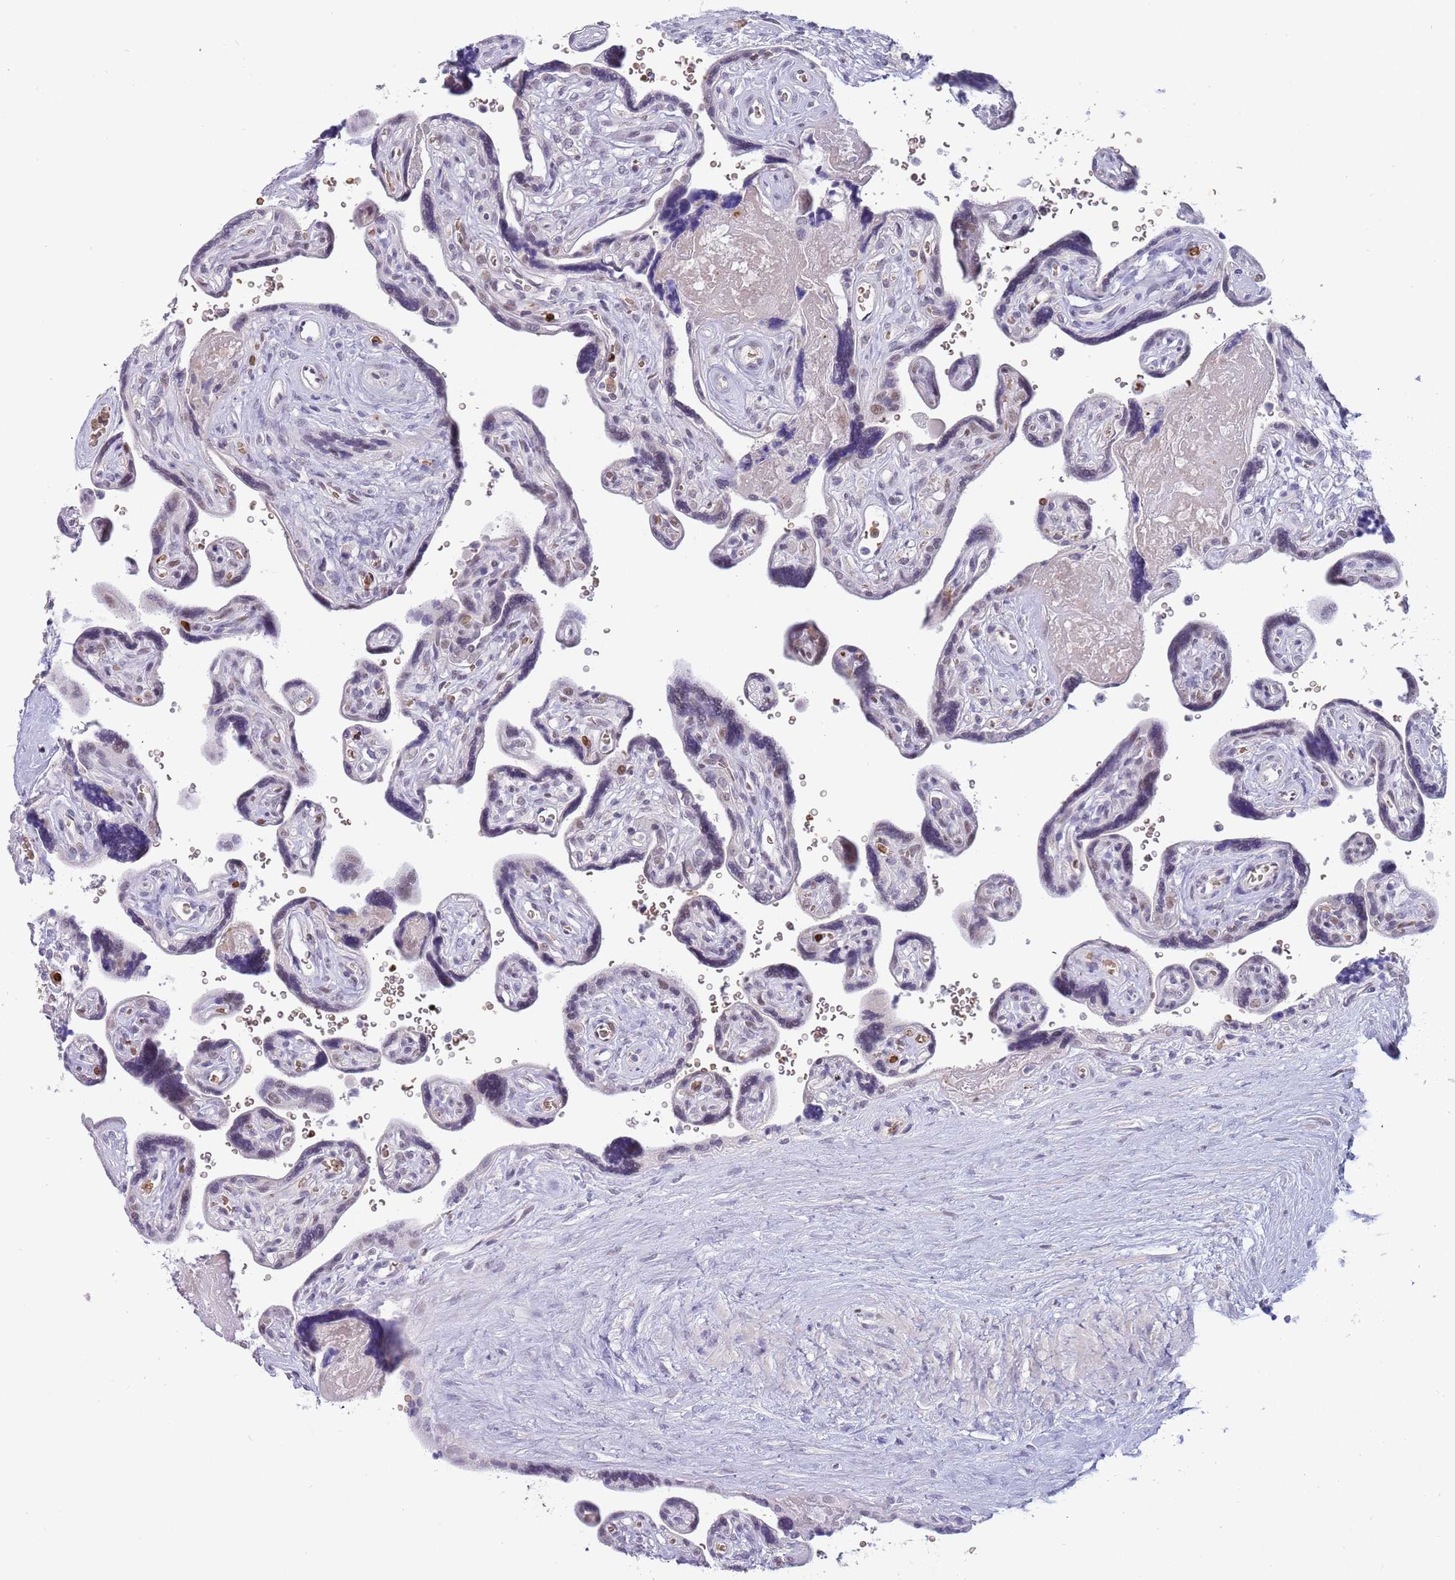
{"staining": {"intensity": "weak", "quantity": "25%-75%", "location": "cytoplasmic/membranous,nuclear"}, "tissue": "placenta", "cell_type": "Trophoblastic cells", "image_type": "normal", "snomed": [{"axis": "morphology", "description": "Normal tissue, NOS"}, {"axis": "topography", "description": "Placenta"}], "caption": "A brown stain shows weak cytoplasmic/membranous,nuclear positivity of a protein in trophoblastic cells of benign placenta.", "gene": "LYPD6B", "patient": {"sex": "female", "age": 39}}